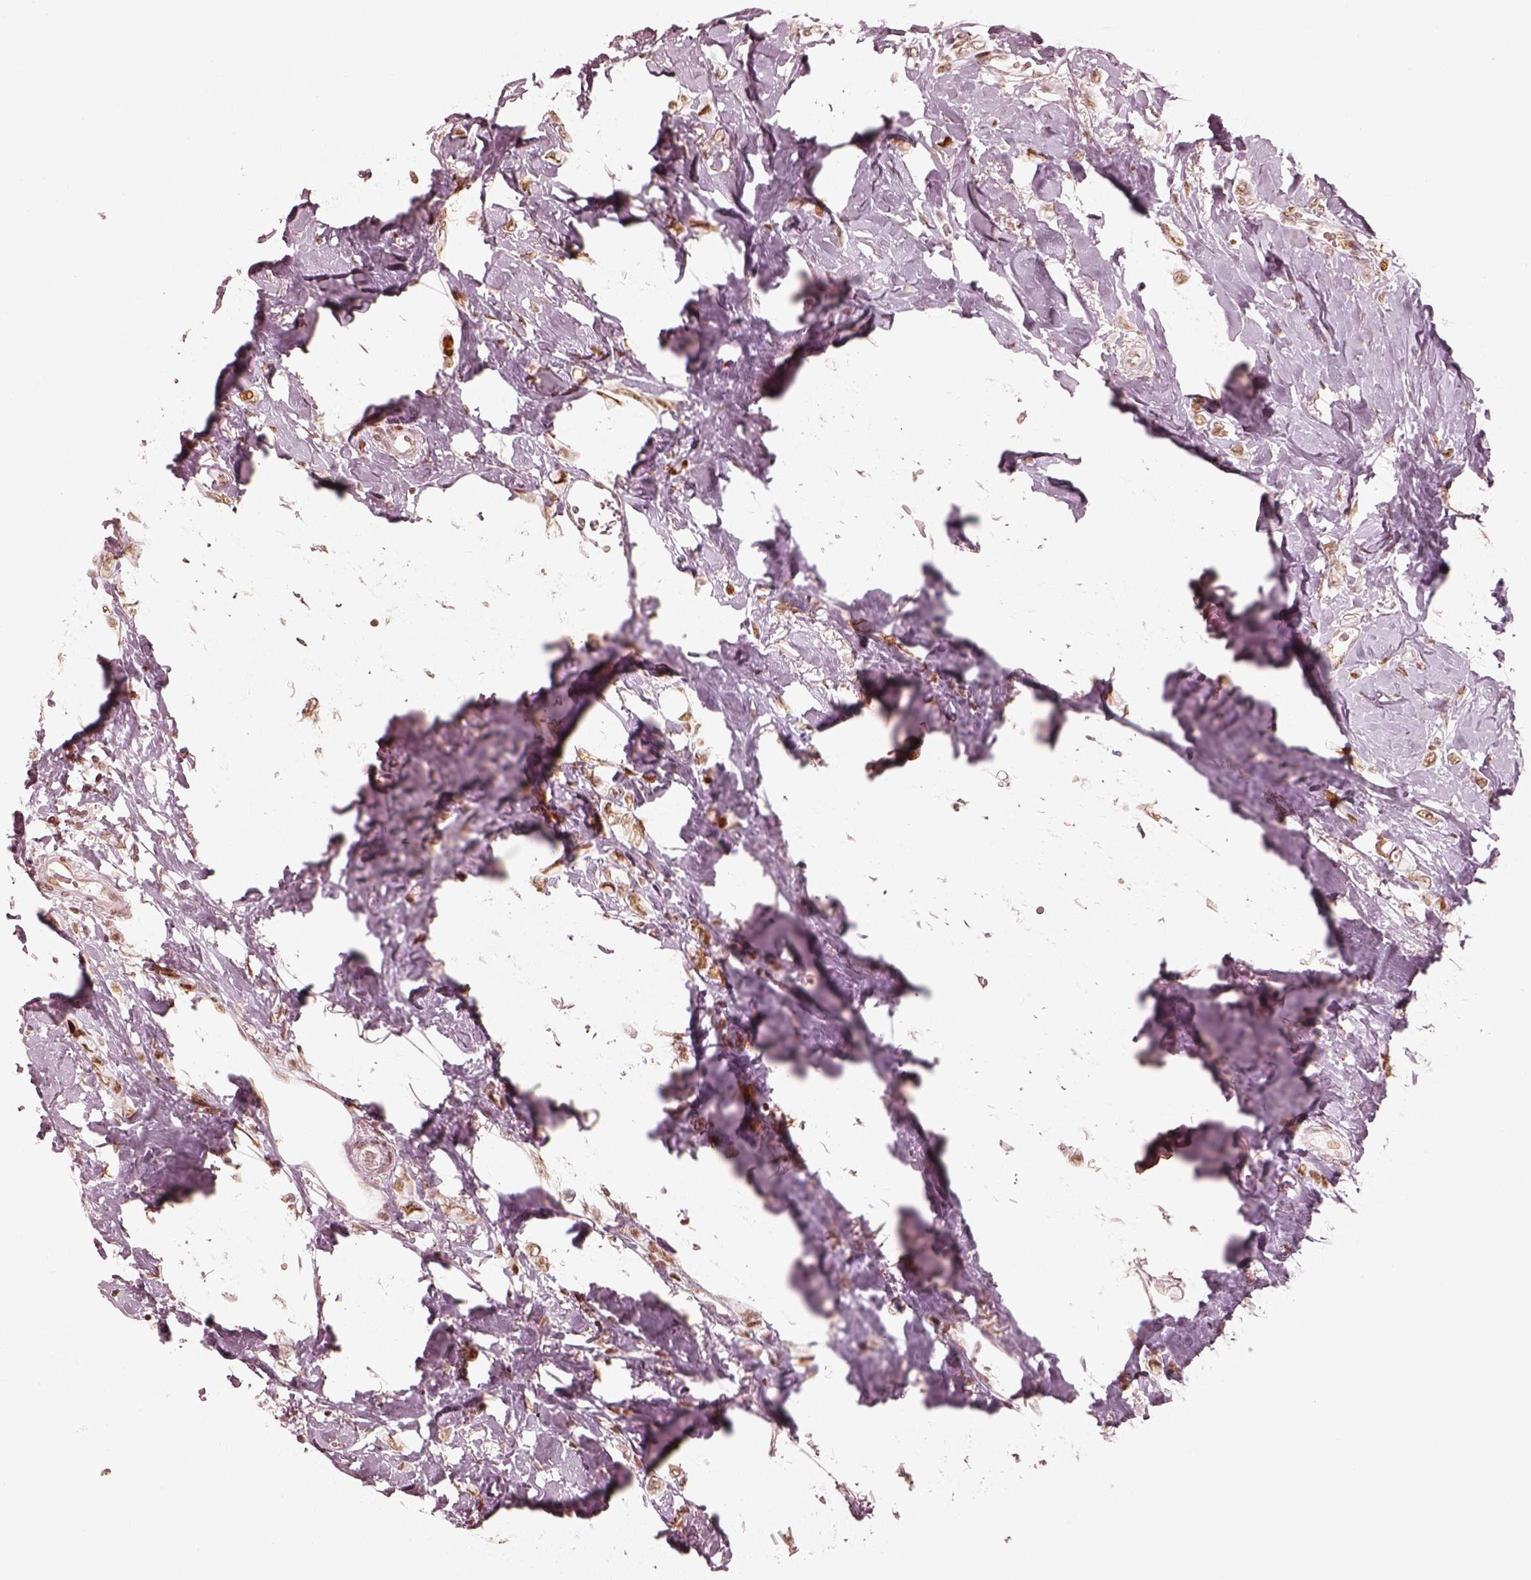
{"staining": {"intensity": "moderate", "quantity": ">75%", "location": "nuclear"}, "tissue": "breast cancer", "cell_type": "Tumor cells", "image_type": "cancer", "snomed": [{"axis": "morphology", "description": "Lobular carcinoma"}, {"axis": "topography", "description": "Breast"}], "caption": "Protein staining of breast lobular carcinoma tissue shows moderate nuclear positivity in about >75% of tumor cells. The staining is performed using DAB (3,3'-diaminobenzidine) brown chromogen to label protein expression. The nuclei are counter-stained blue using hematoxylin.", "gene": "HNRNPC", "patient": {"sex": "female", "age": 66}}